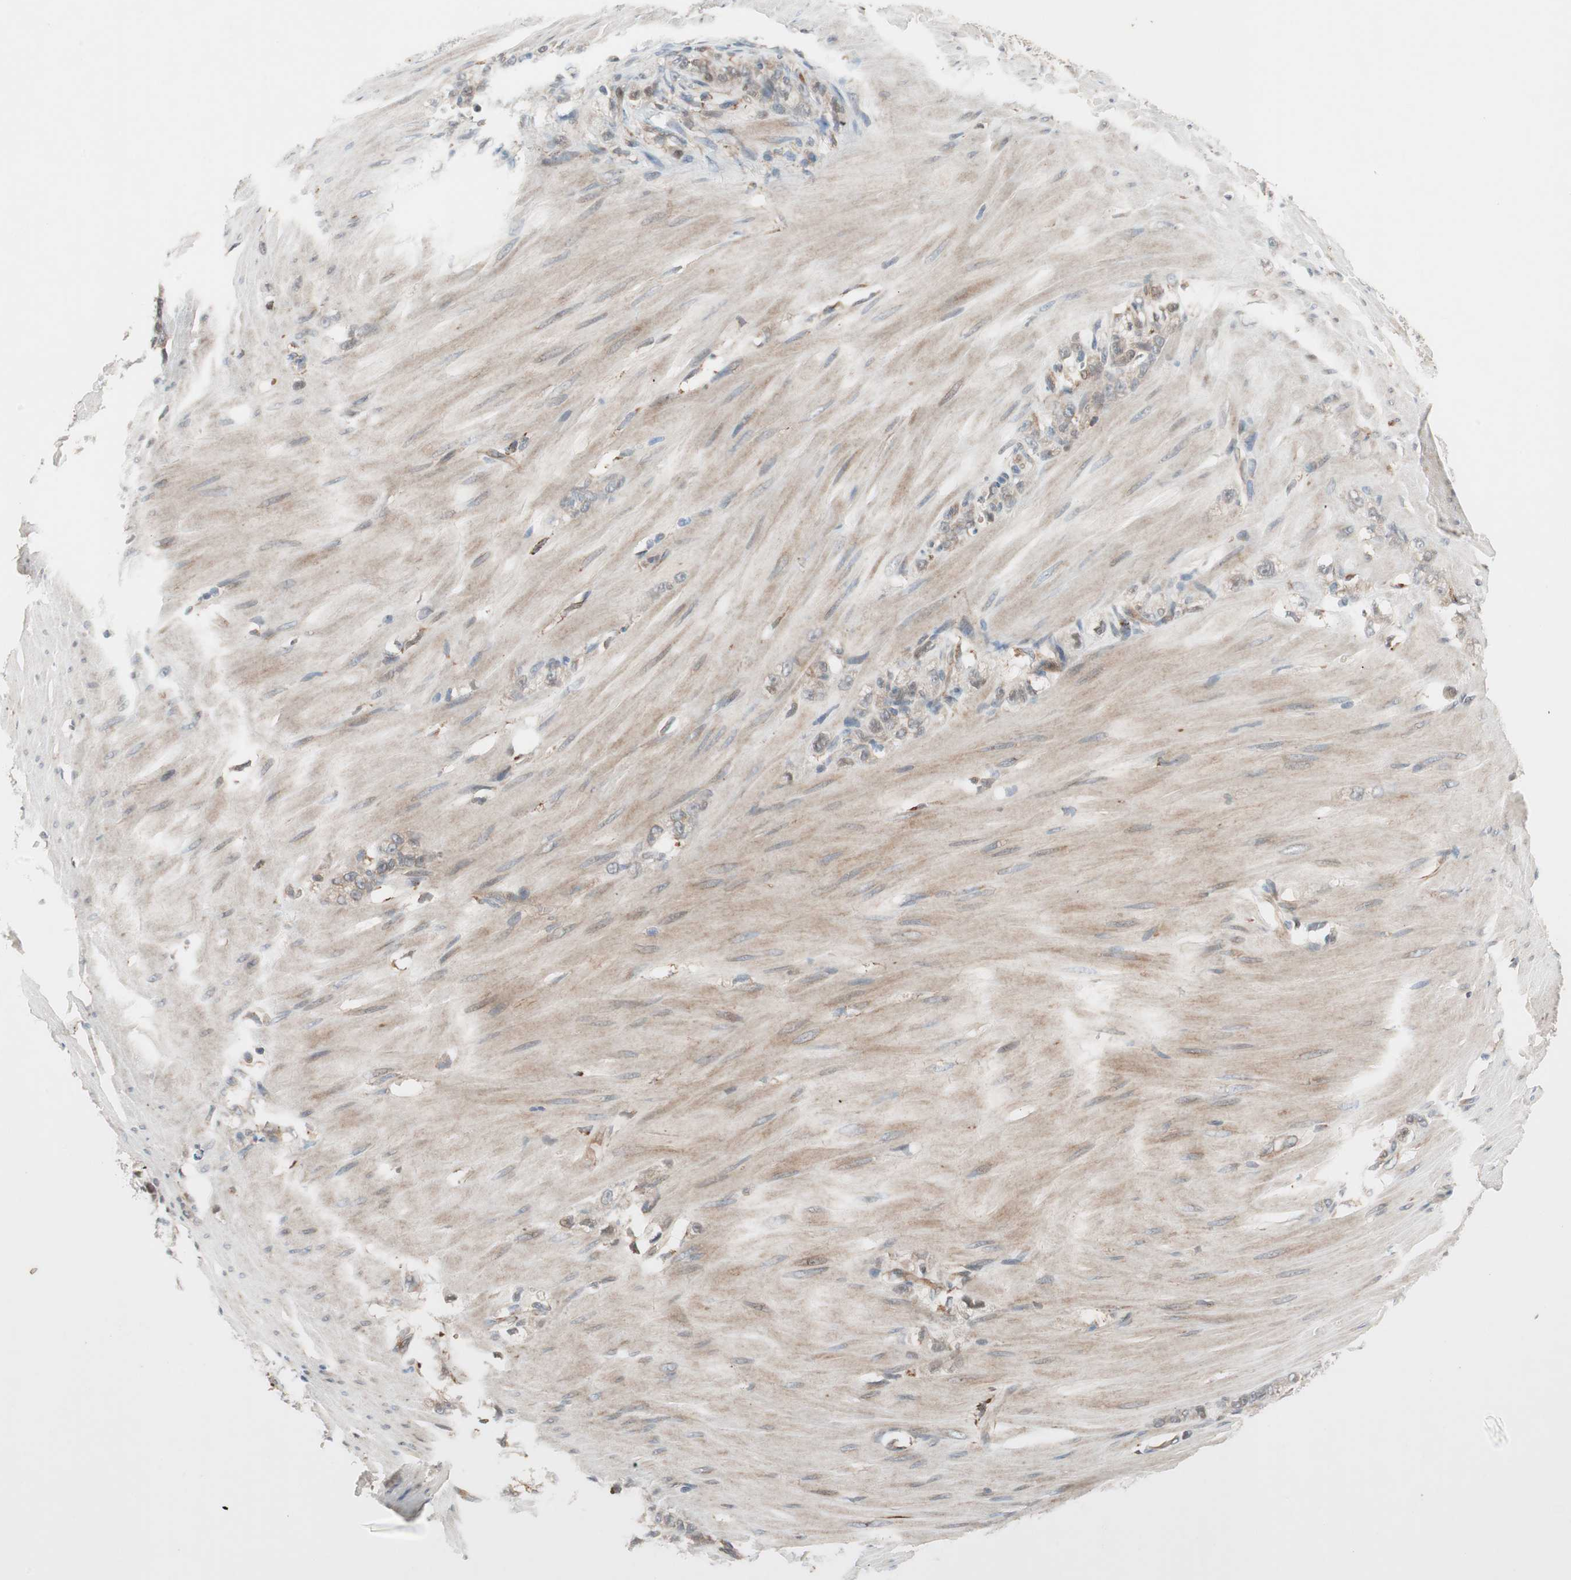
{"staining": {"intensity": "weak", "quantity": "<25%", "location": "cytoplasmic/membranous"}, "tissue": "stomach cancer", "cell_type": "Tumor cells", "image_type": "cancer", "snomed": [{"axis": "morphology", "description": "Adenocarcinoma, NOS"}, {"axis": "topography", "description": "Stomach"}], "caption": "A photomicrograph of adenocarcinoma (stomach) stained for a protein demonstrates no brown staining in tumor cells.", "gene": "PIK3R3", "patient": {"sex": "male", "age": 82}}